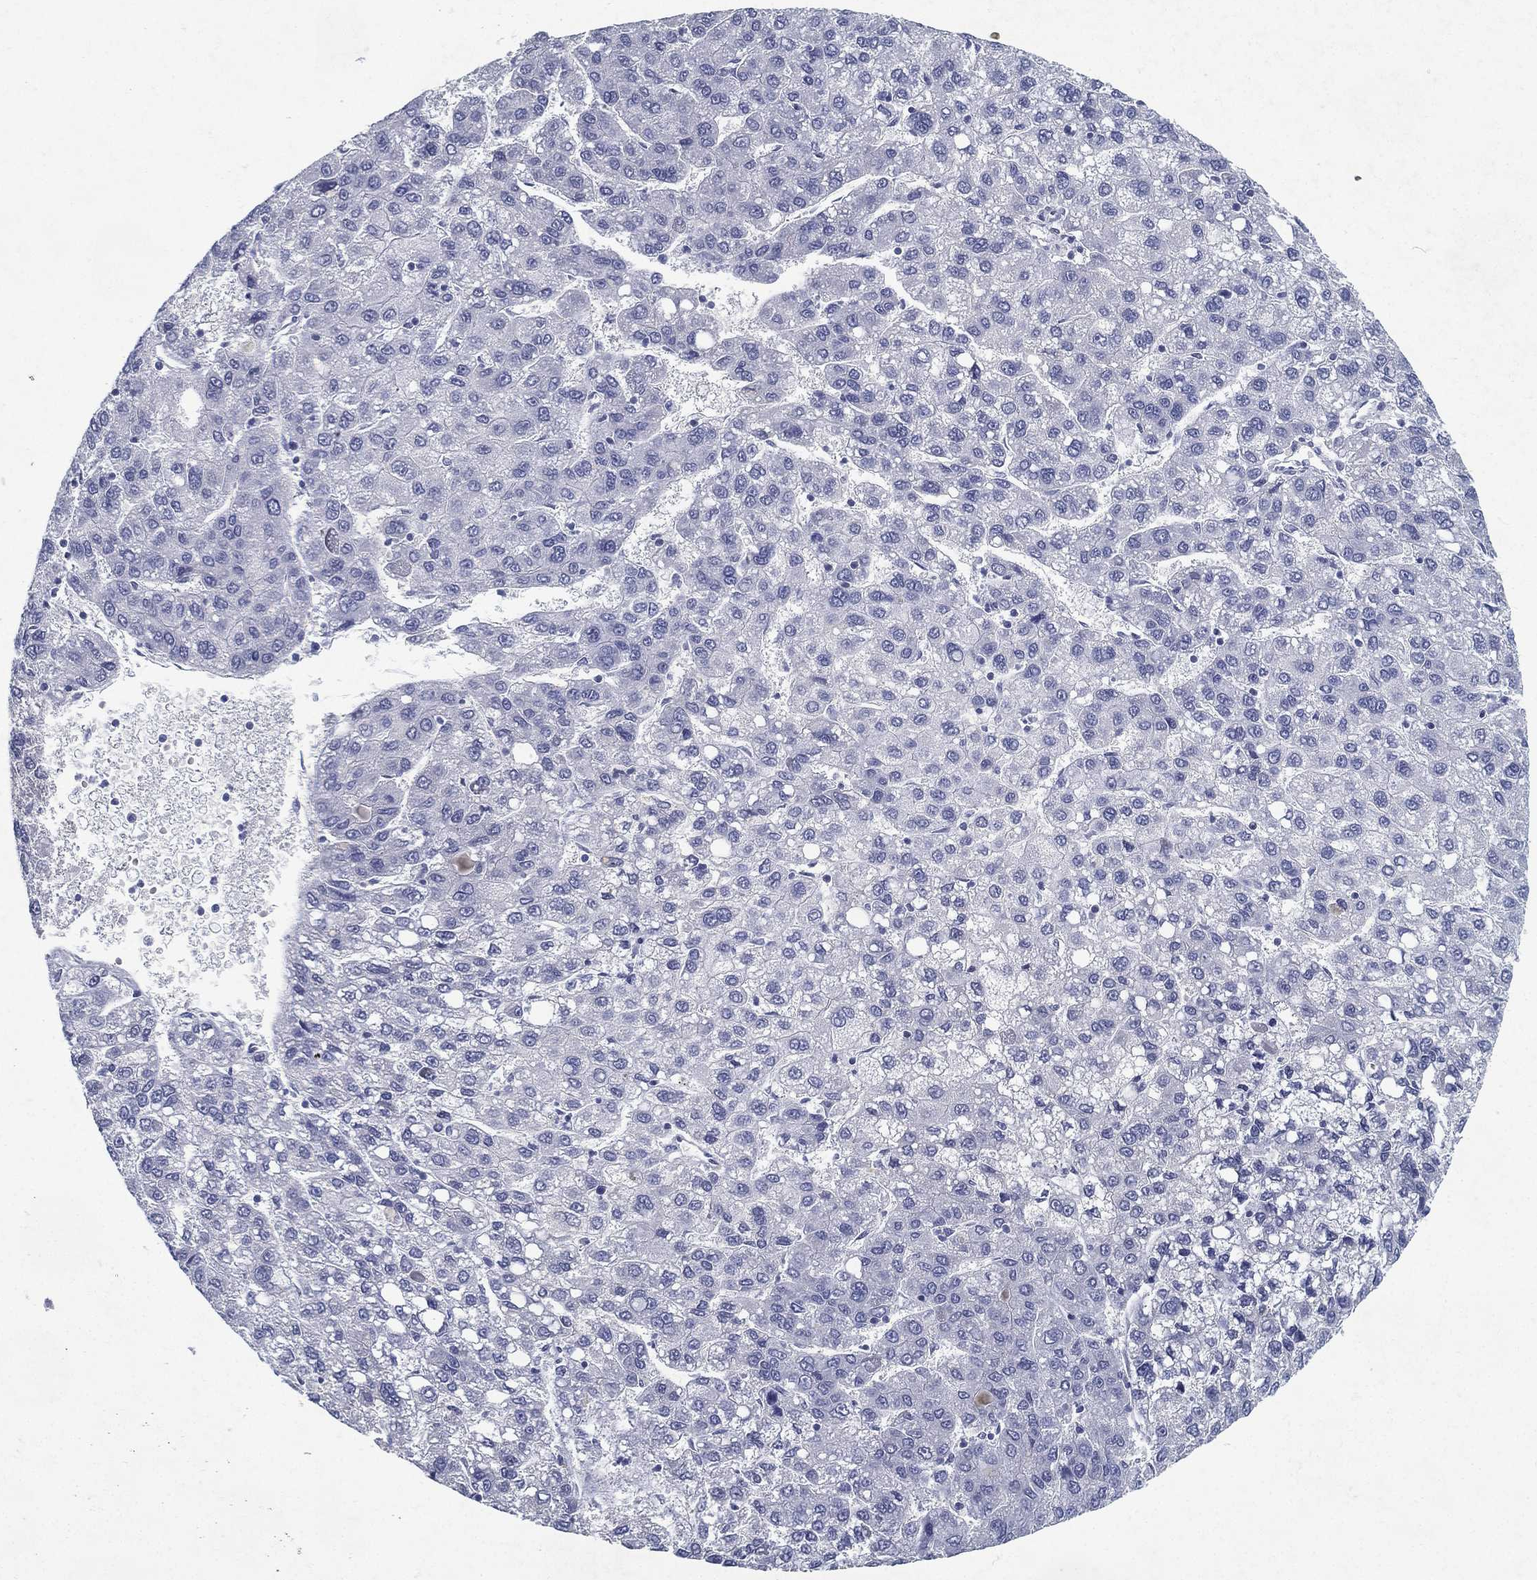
{"staining": {"intensity": "negative", "quantity": "none", "location": "none"}, "tissue": "liver cancer", "cell_type": "Tumor cells", "image_type": "cancer", "snomed": [{"axis": "morphology", "description": "Carcinoma, Hepatocellular, NOS"}, {"axis": "topography", "description": "Liver"}], "caption": "IHC of liver hepatocellular carcinoma shows no expression in tumor cells.", "gene": "RGS13", "patient": {"sex": "female", "age": 82}}